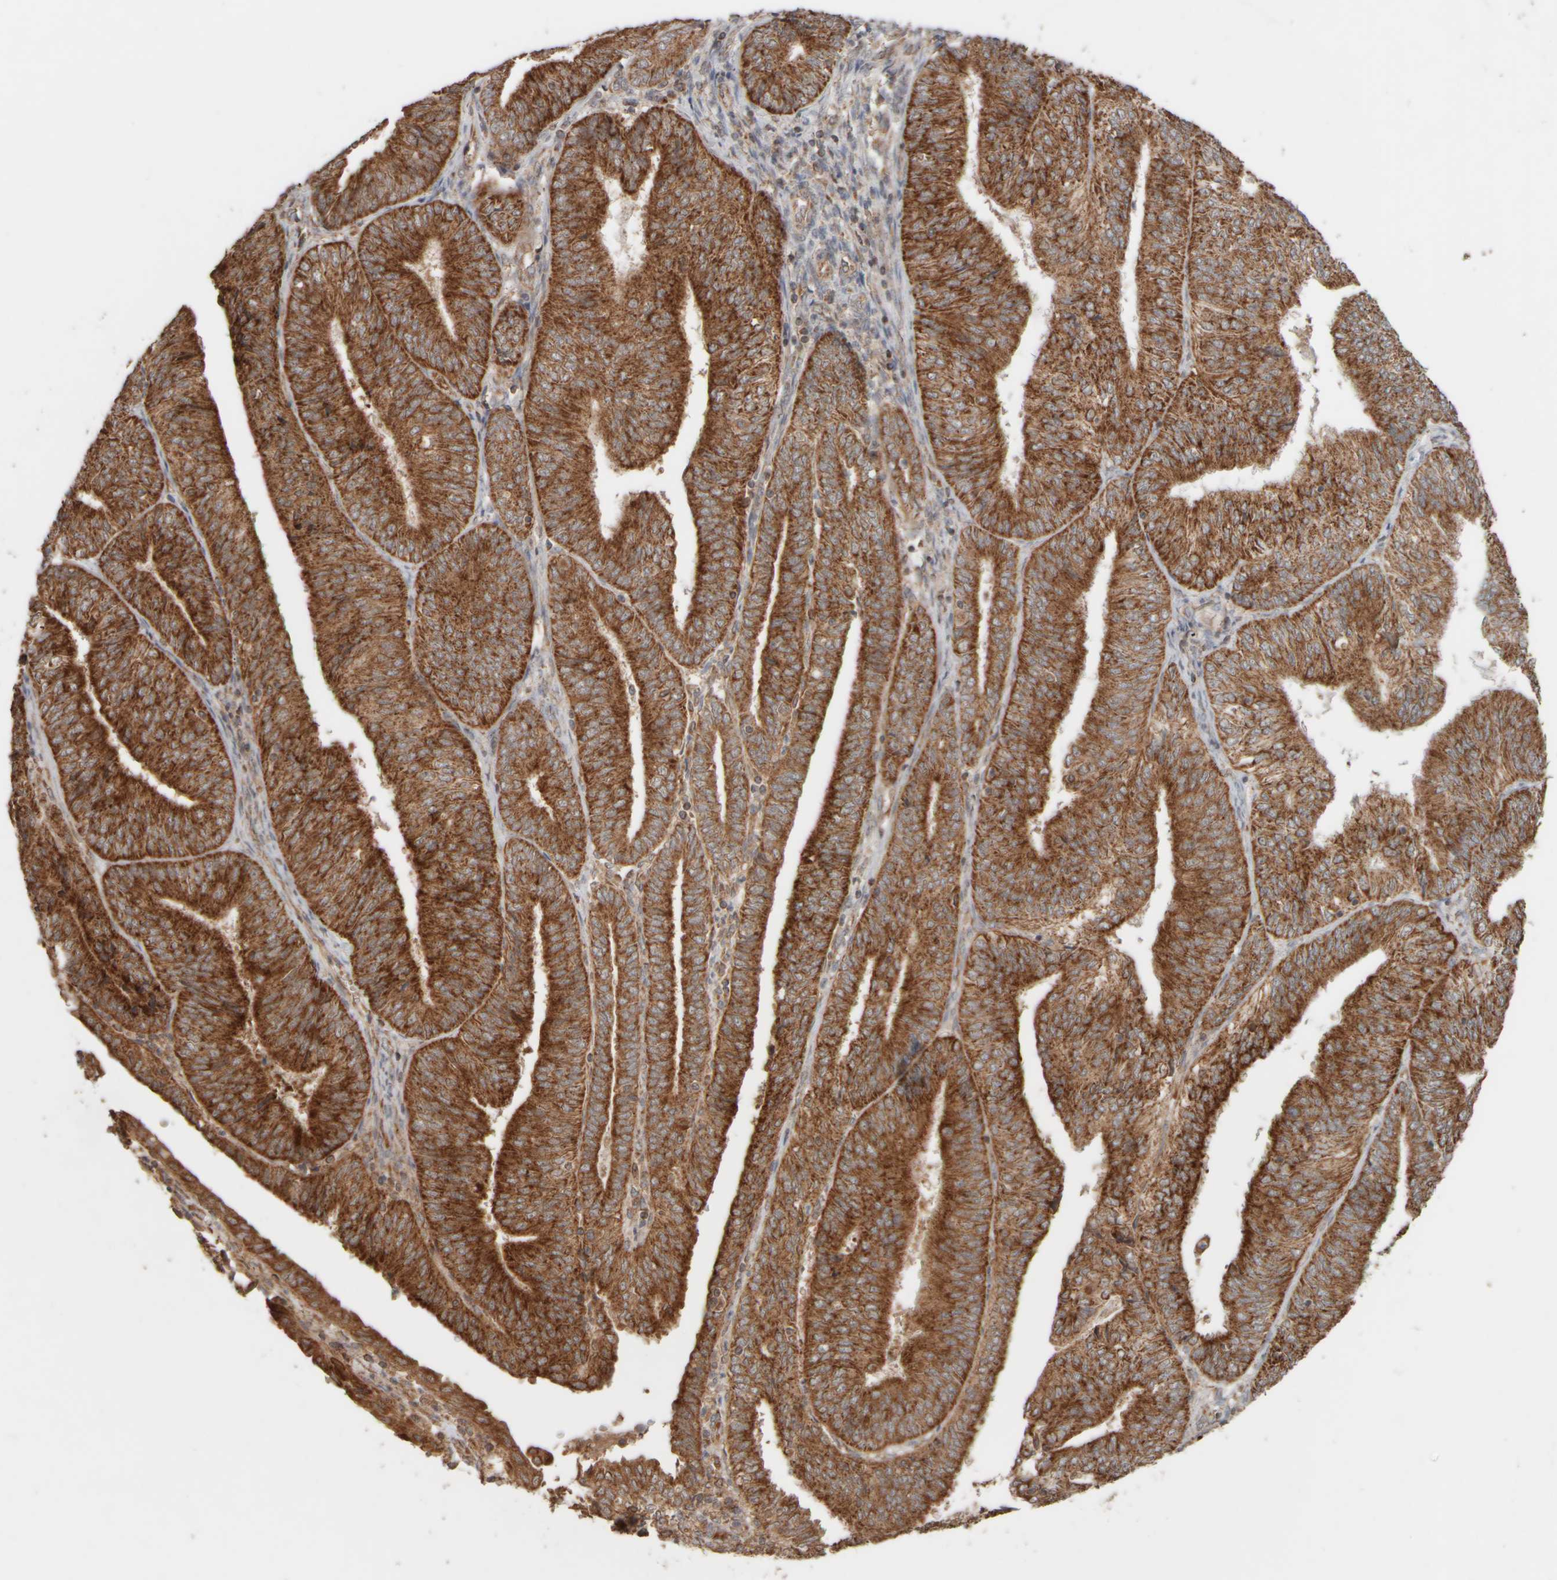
{"staining": {"intensity": "strong", "quantity": ">75%", "location": "cytoplasmic/membranous"}, "tissue": "endometrial cancer", "cell_type": "Tumor cells", "image_type": "cancer", "snomed": [{"axis": "morphology", "description": "Adenocarcinoma, NOS"}, {"axis": "topography", "description": "Endometrium"}], "caption": "The photomicrograph reveals a brown stain indicating the presence of a protein in the cytoplasmic/membranous of tumor cells in endometrial cancer.", "gene": "EIF2B3", "patient": {"sex": "female", "age": 58}}